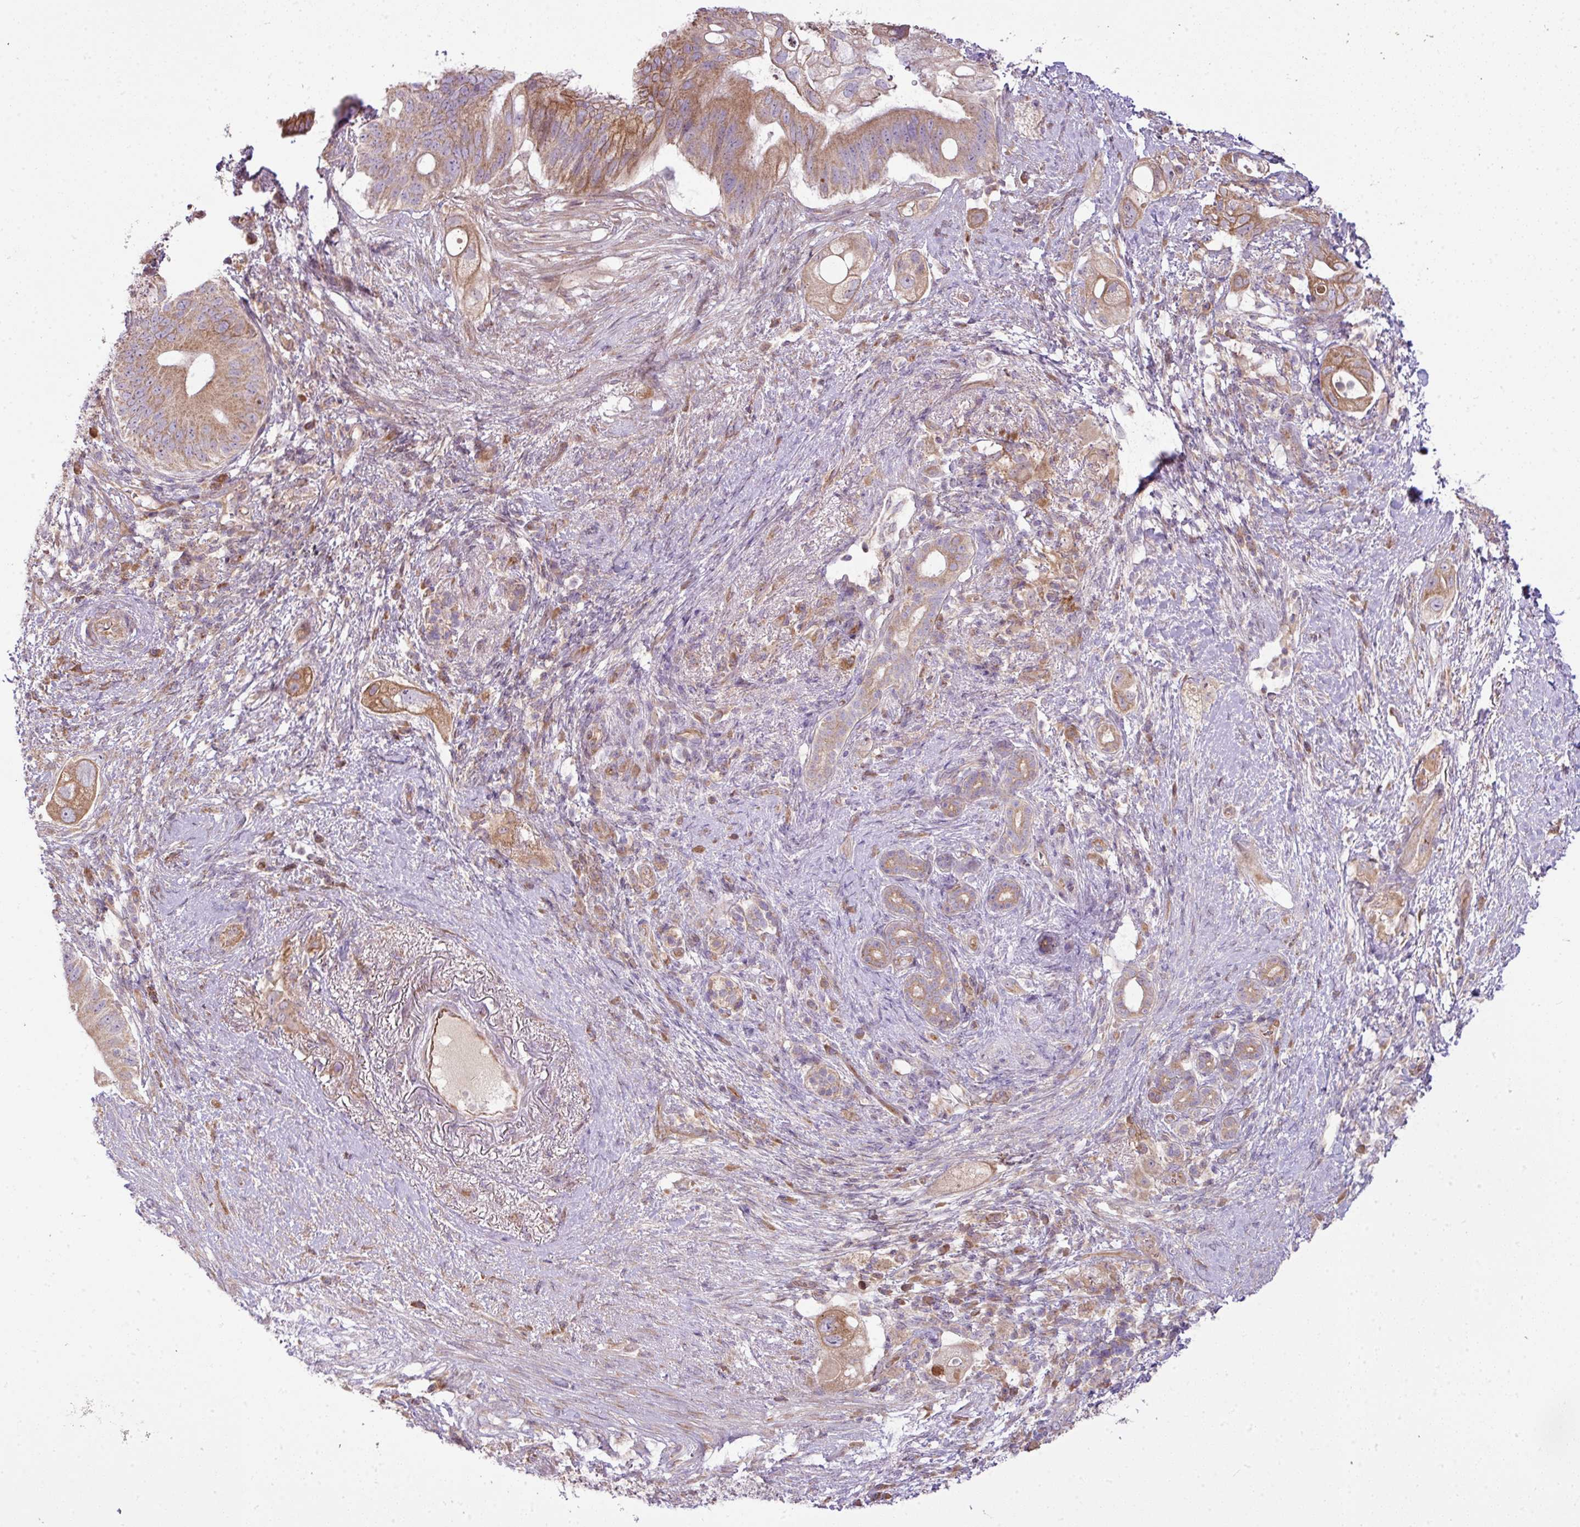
{"staining": {"intensity": "moderate", "quantity": ">75%", "location": "cytoplasmic/membranous"}, "tissue": "pancreatic cancer", "cell_type": "Tumor cells", "image_type": "cancer", "snomed": [{"axis": "morphology", "description": "Adenocarcinoma, NOS"}, {"axis": "topography", "description": "Pancreas"}], "caption": "This histopathology image exhibits immunohistochemistry staining of human adenocarcinoma (pancreatic), with medium moderate cytoplasmic/membranous expression in about >75% of tumor cells.", "gene": "COX18", "patient": {"sex": "female", "age": 72}}